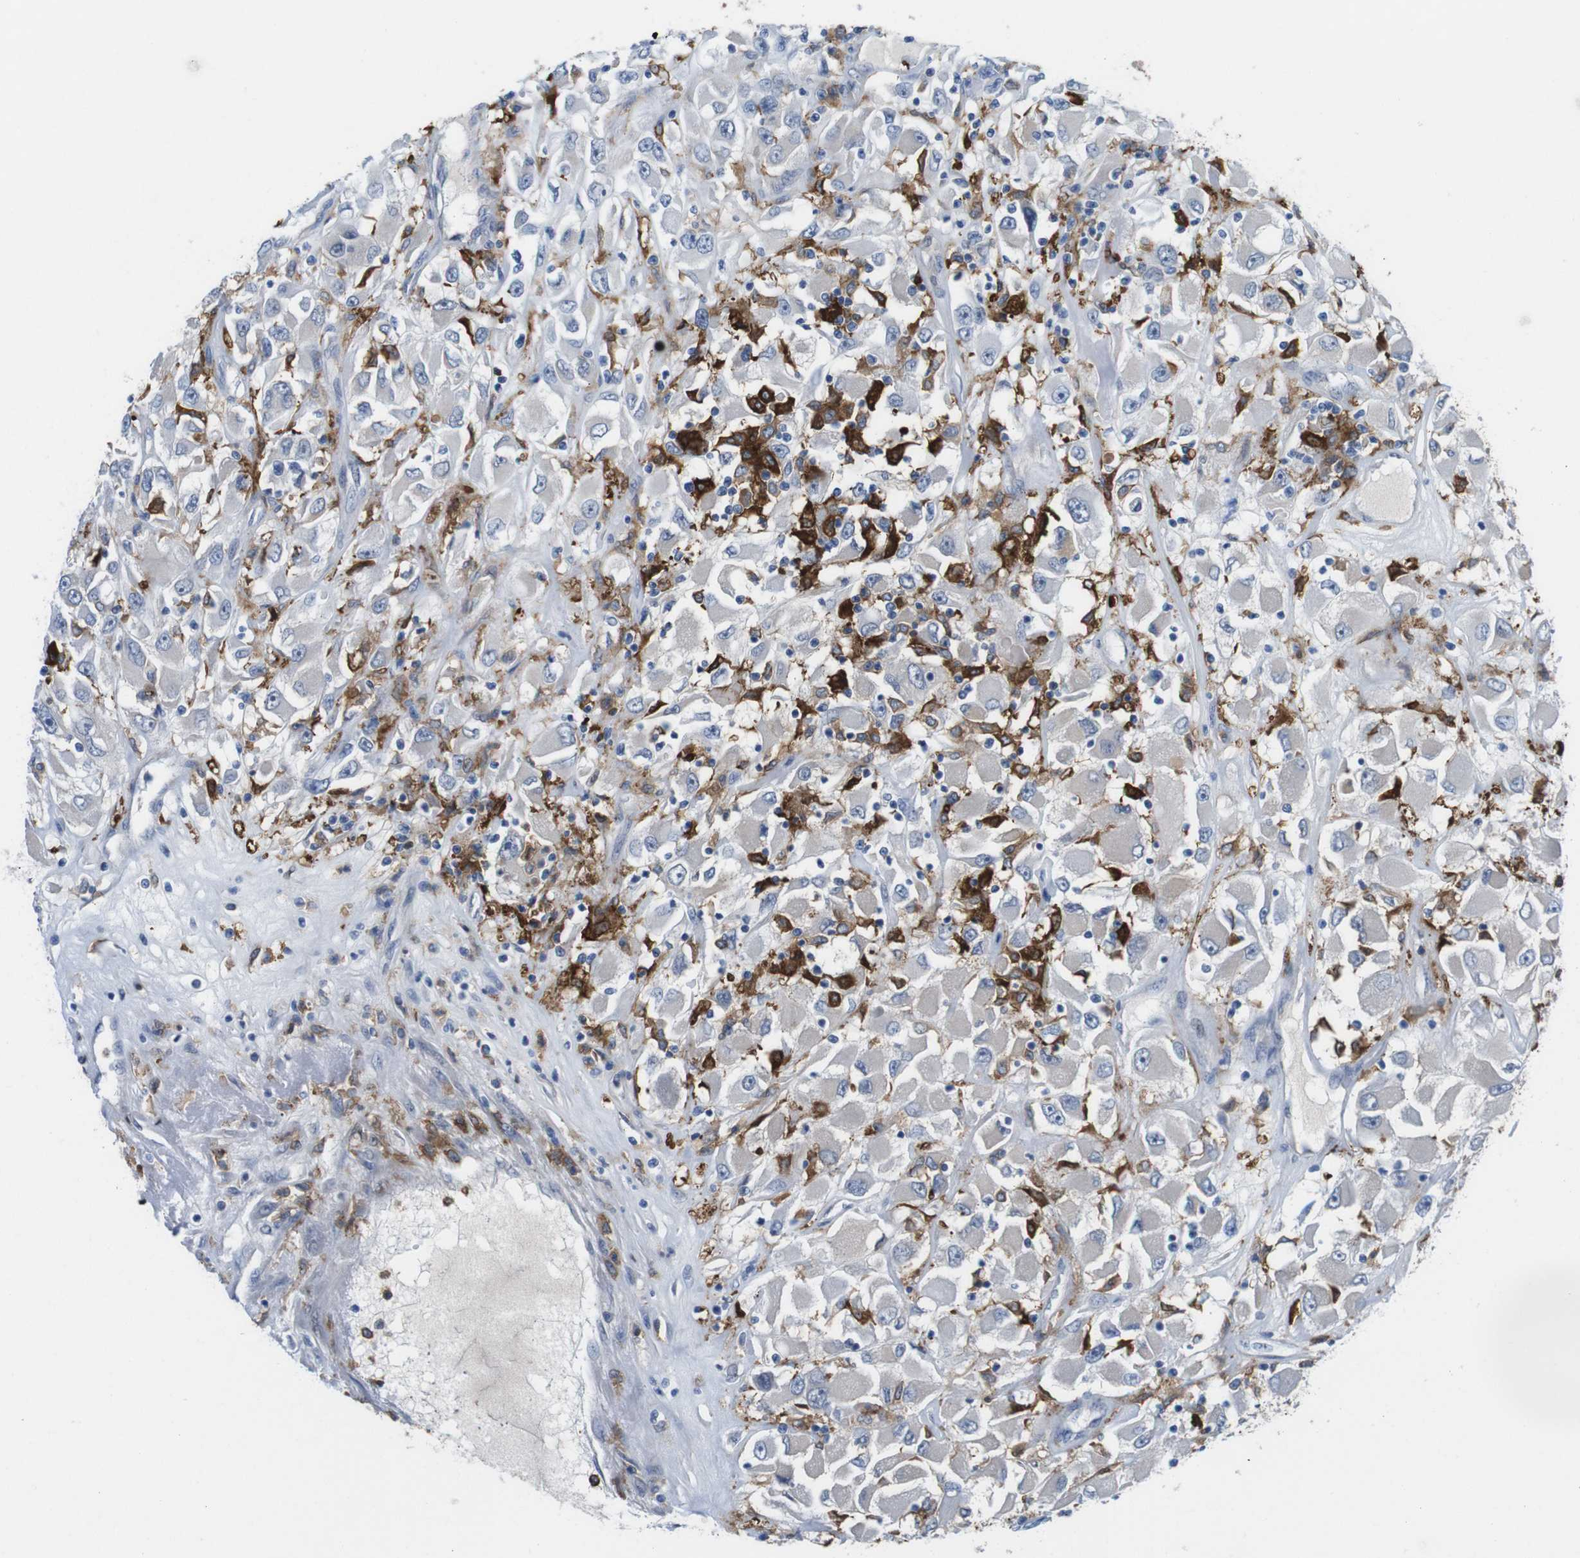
{"staining": {"intensity": "weak", "quantity": "<25%", "location": "cytoplasmic/membranous"}, "tissue": "renal cancer", "cell_type": "Tumor cells", "image_type": "cancer", "snomed": [{"axis": "morphology", "description": "Adenocarcinoma, NOS"}, {"axis": "topography", "description": "Kidney"}], "caption": "This image is of renal adenocarcinoma stained with immunohistochemistry (IHC) to label a protein in brown with the nuclei are counter-stained blue. There is no positivity in tumor cells.", "gene": "CD300C", "patient": {"sex": "female", "age": 52}}